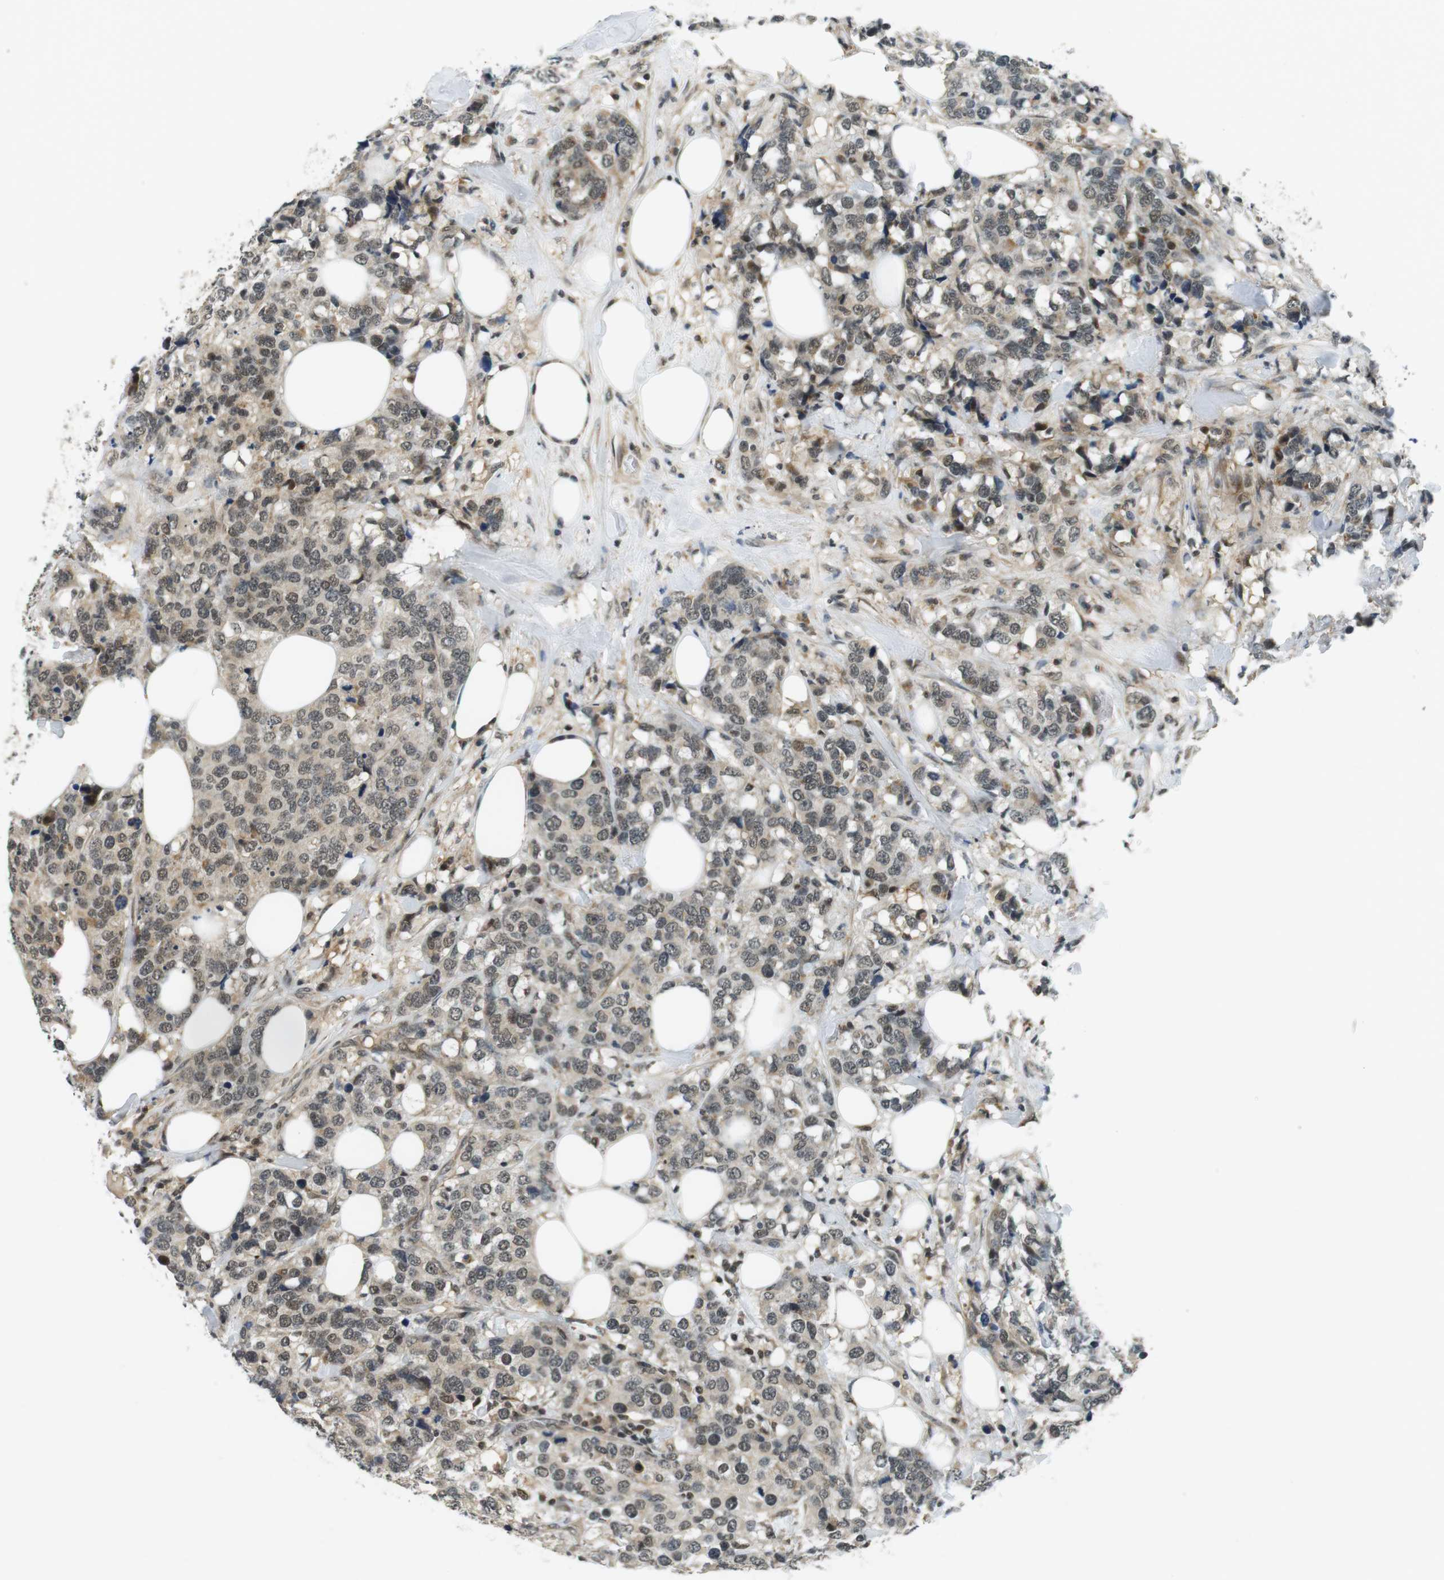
{"staining": {"intensity": "weak", "quantity": ">75%", "location": "cytoplasmic/membranous,nuclear"}, "tissue": "breast cancer", "cell_type": "Tumor cells", "image_type": "cancer", "snomed": [{"axis": "morphology", "description": "Lobular carcinoma"}, {"axis": "topography", "description": "Breast"}], "caption": "High-power microscopy captured an immunohistochemistry (IHC) image of lobular carcinoma (breast), revealing weak cytoplasmic/membranous and nuclear staining in about >75% of tumor cells.", "gene": "BRD4", "patient": {"sex": "female", "age": 59}}